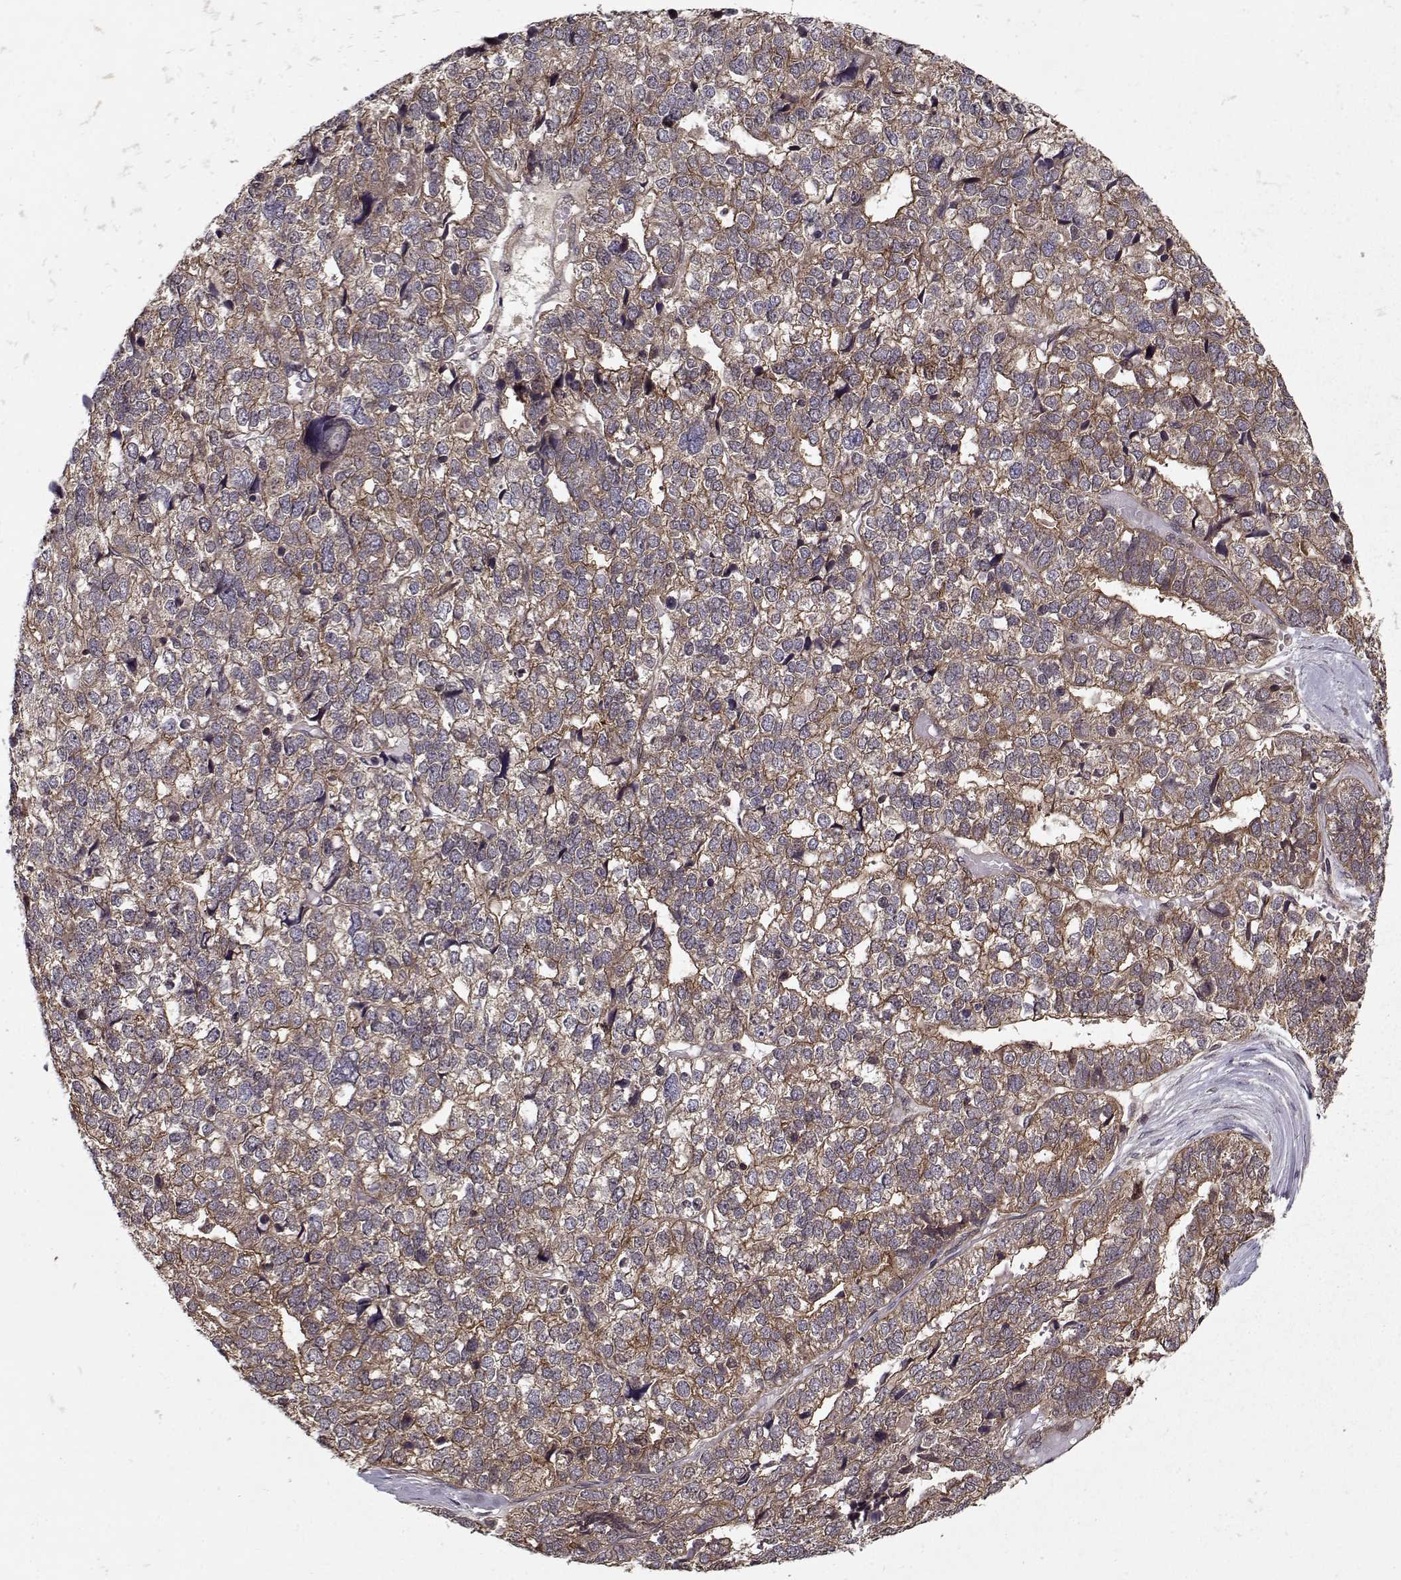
{"staining": {"intensity": "moderate", "quantity": ">75%", "location": "cytoplasmic/membranous"}, "tissue": "stomach cancer", "cell_type": "Tumor cells", "image_type": "cancer", "snomed": [{"axis": "morphology", "description": "Adenocarcinoma, NOS"}, {"axis": "topography", "description": "Stomach"}], "caption": "Protein analysis of stomach adenocarcinoma tissue demonstrates moderate cytoplasmic/membranous expression in about >75% of tumor cells. The staining is performed using DAB brown chromogen to label protein expression. The nuclei are counter-stained blue using hematoxylin.", "gene": "PPP1R12A", "patient": {"sex": "male", "age": 69}}